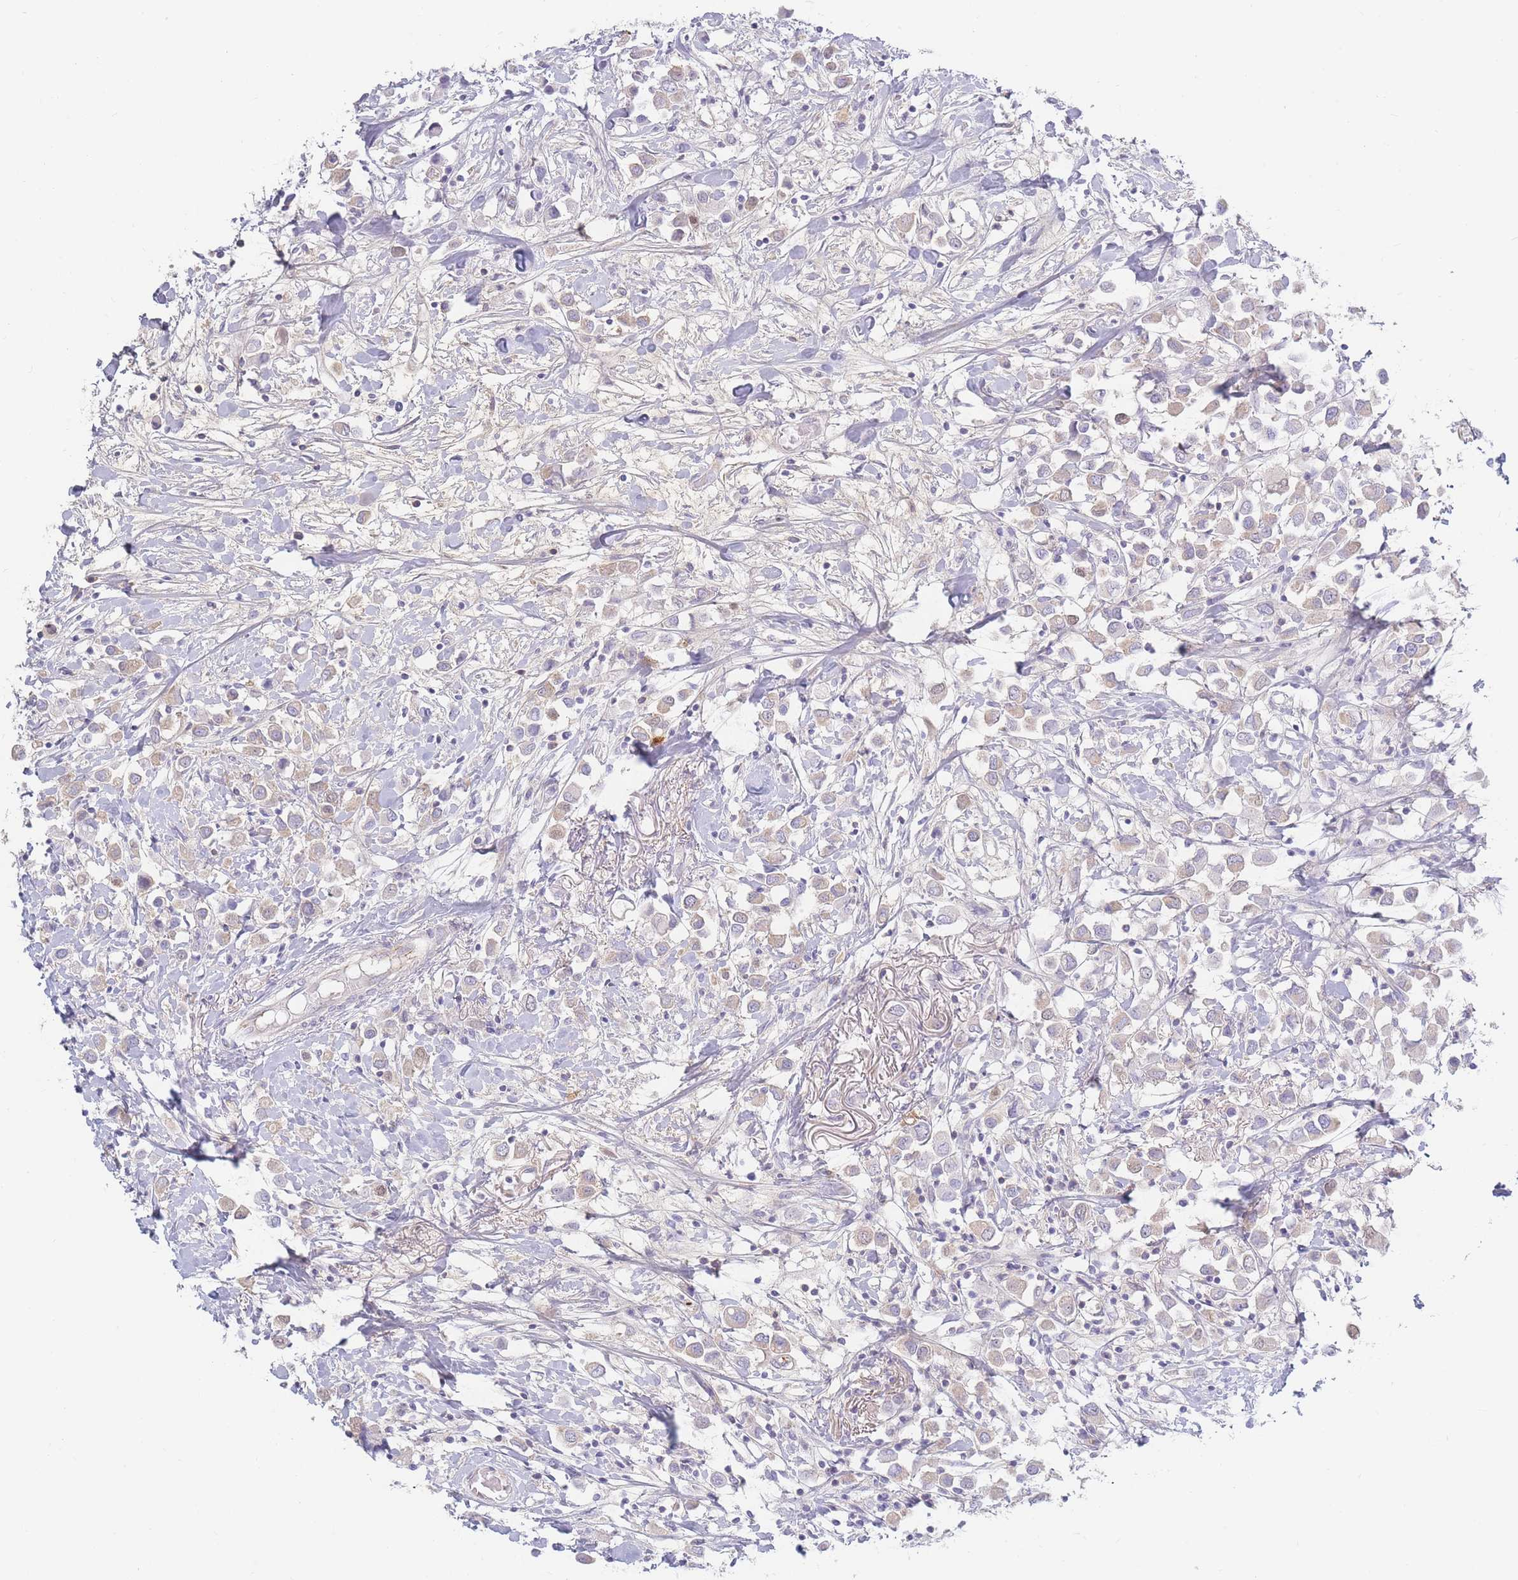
{"staining": {"intensity": "negative", "quantity": "none", "location": "none"}, "tissue": "breast cancer", "cell_type": "Tumor cells", "image_type": "cancer", "snomed": [{"axis": "morphology", "description": "Duct carcinoma"}, {"axis": "topography", "description": "Breast"}], "caption": "Tumor cells are negative for brown protein staining in breast cancer.", "gene": "PRG4", "patient": {"sex": "female", "age": 61}}